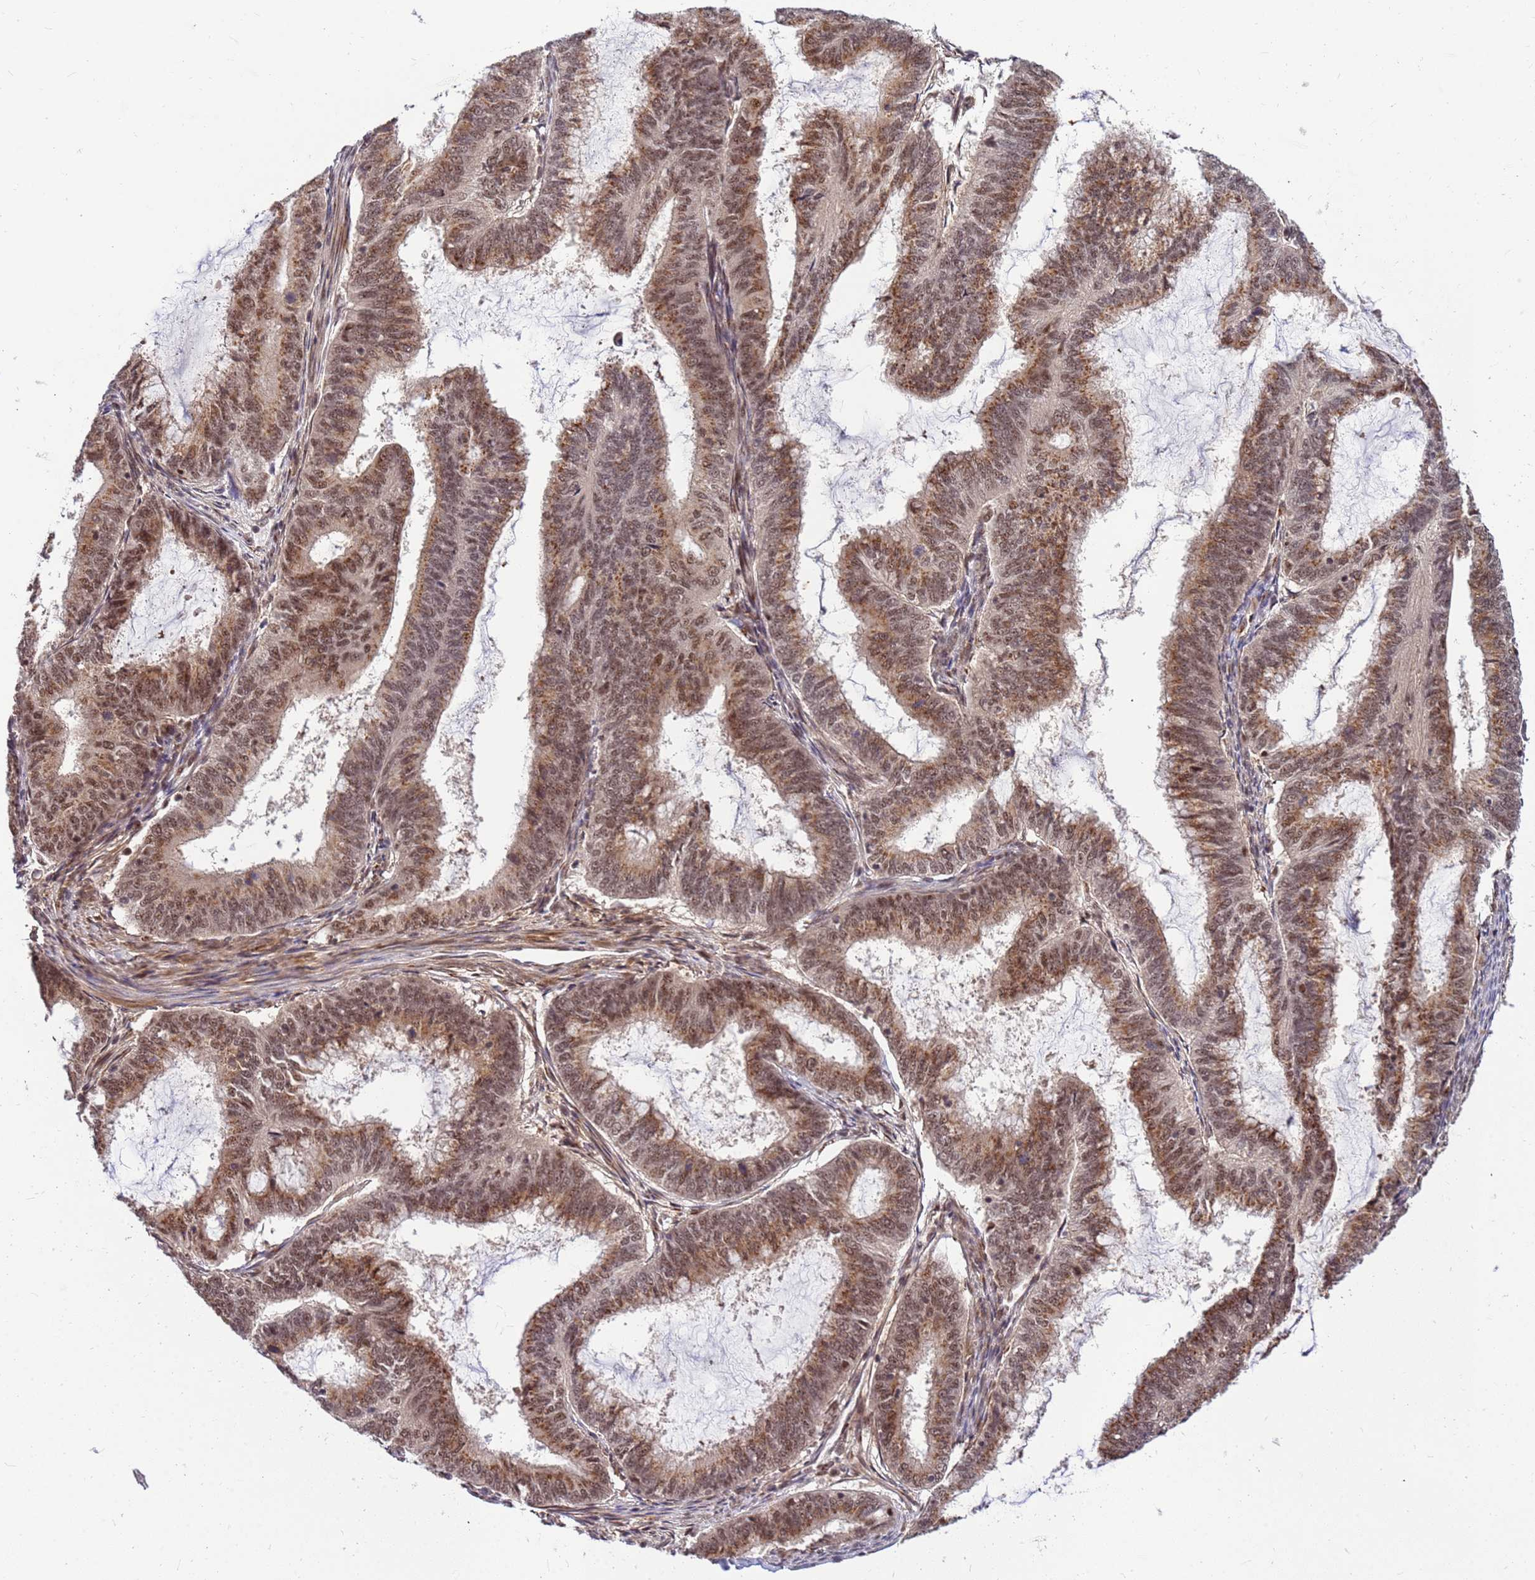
{"staining": {"intensity": "moderate", "quantity": ">75%", "location": "cytoplasmic/membranous,nuclear"}, "tissue": "endometrial cancer", "cell_type": "Tumor cells", "image_type": "cancer", "snomed": [{"axis": "morphology", "description": "Adenocarcinoma, NOS"}, {"axis": "topography", "description": "Endometrium"}], "caption": "Immunohistochemical staining of endometrial cancer reveals medium levels of moderate cytoplasmic/membranous and nuclear expression in about >75% of tumor cells.", "gene": "NCBP2", "patient": {"sex": "female", "age": 51}}